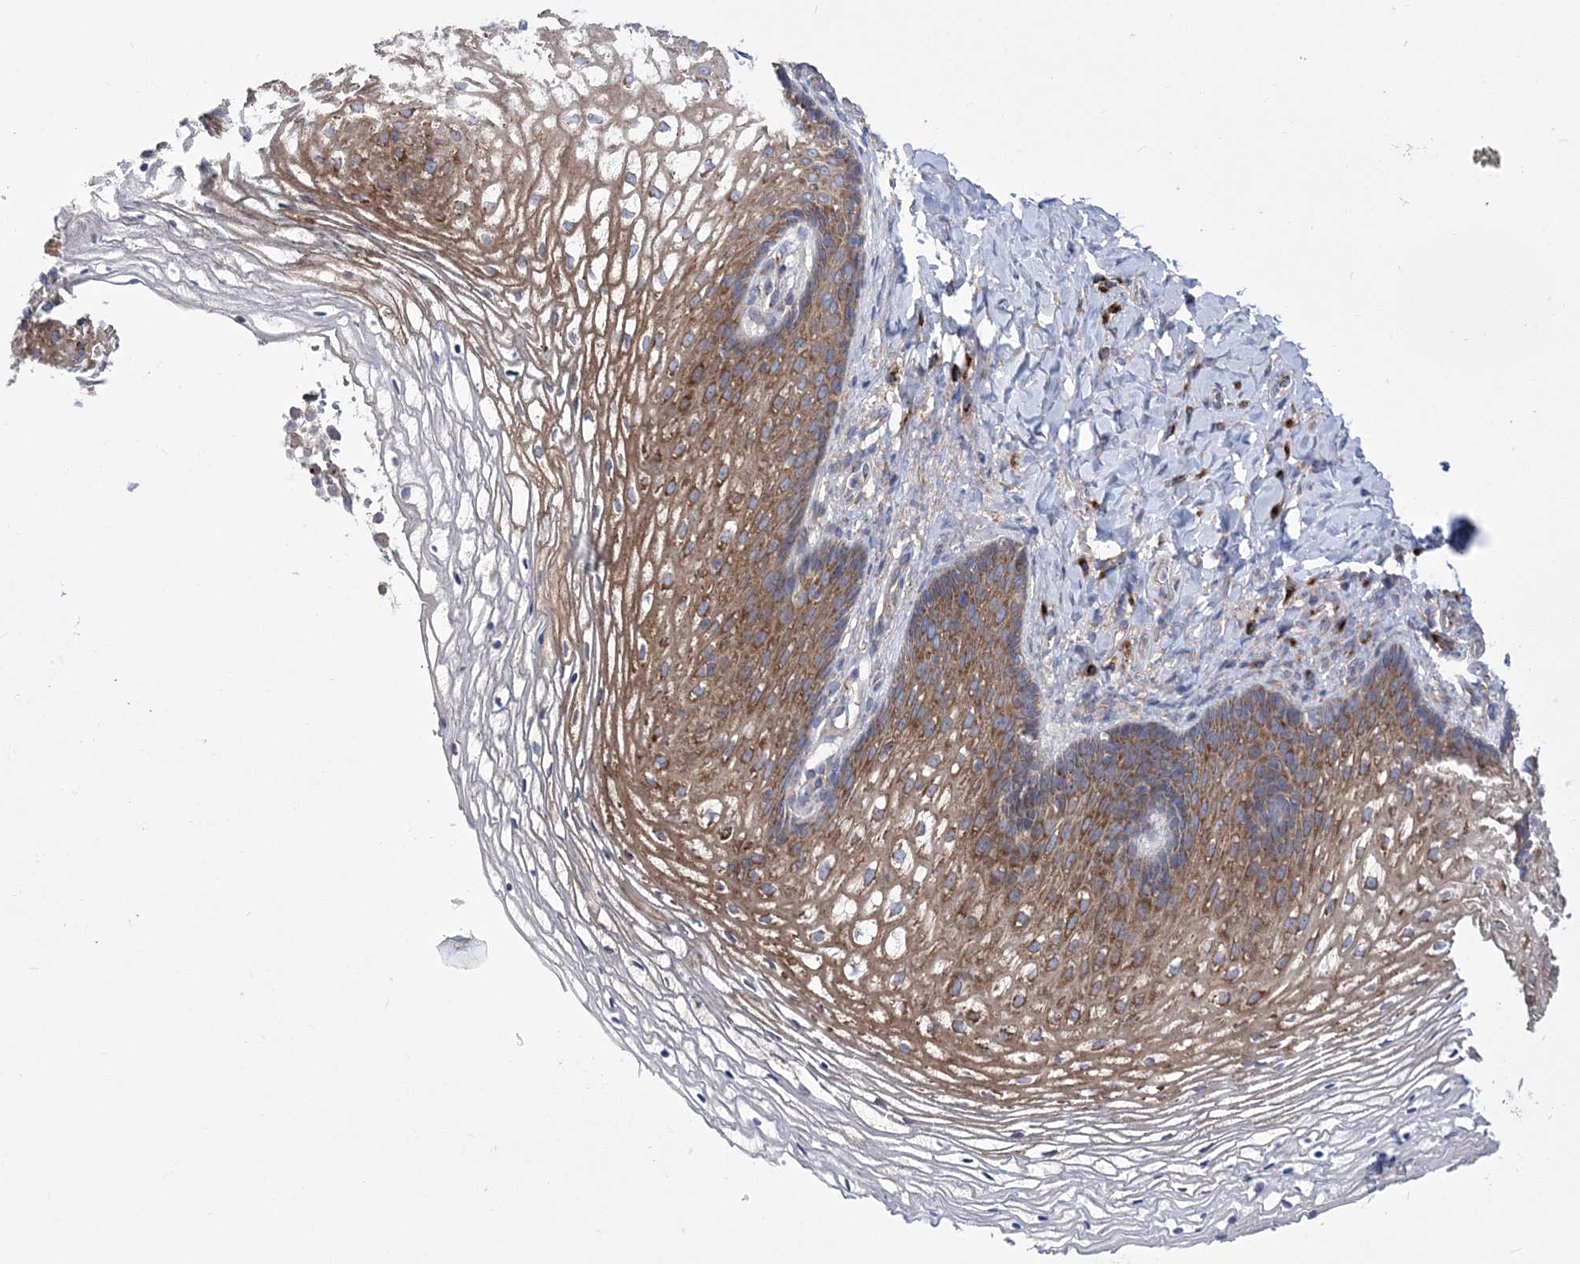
{"staining": {"intensity": "moderate", "quantity": ">75%", "location": "cytoplasmic/membranous"}, "tissue": "vagina", "cell_type": "Squamous epithelial cells", "image_type": "normal", "snomed": [{"axis": "morphology", "description": "Normal tissue, NOS"}, {"axis": "topography", "description": "Vagina"}], "caption": "Immunohistochemistry (IHC) (DAB) staining of normal vagina displays moderate cytoplasmic/membranous protein positivity in approximately >75% of squamous epithelial cells. (DAB (3,3'-diaminobenzidine) = brown stain, brightfield microscopy at high magnification).", "gene": "COPB2", "patient": {"sex": "female", "age": 60}}